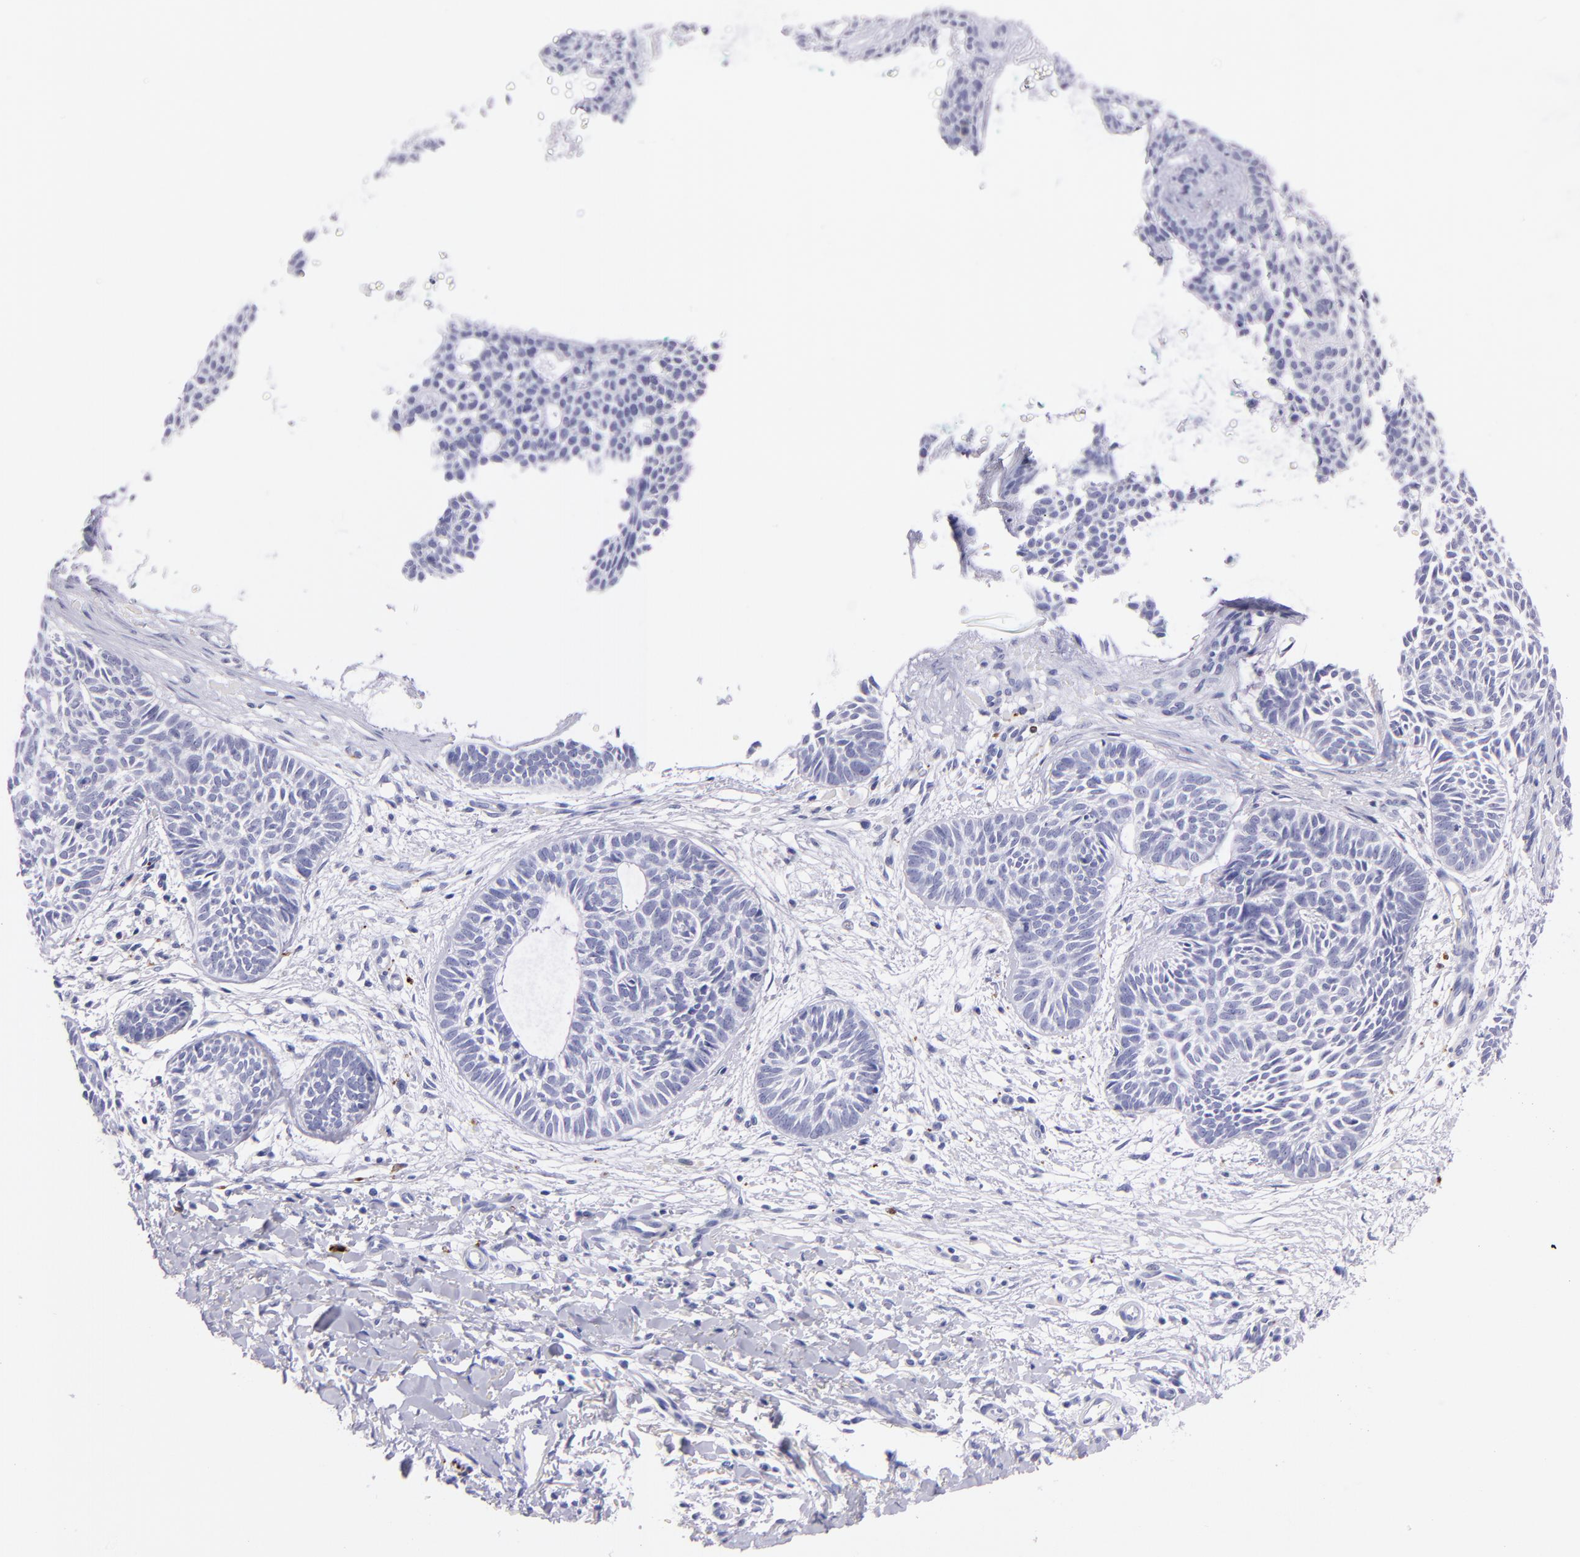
{"staining": {"intensity": "negative", "quantity": "none", "location": "none"}, "tissue": "skin cancer", "cell_type": "Tumor cells", "image_type": "cancer", "snomed": [{"axis": "morphology", "description": "Basal cell carcinoma"}, {"axis": "topography", "description": "Skin"}], "caption": "Immunohistochemistry (IHC) of skin cancer demonstrates no expression in tumor cells.", "gene": "UCHL1", "patient": {"sex": "male", "age": 75}}